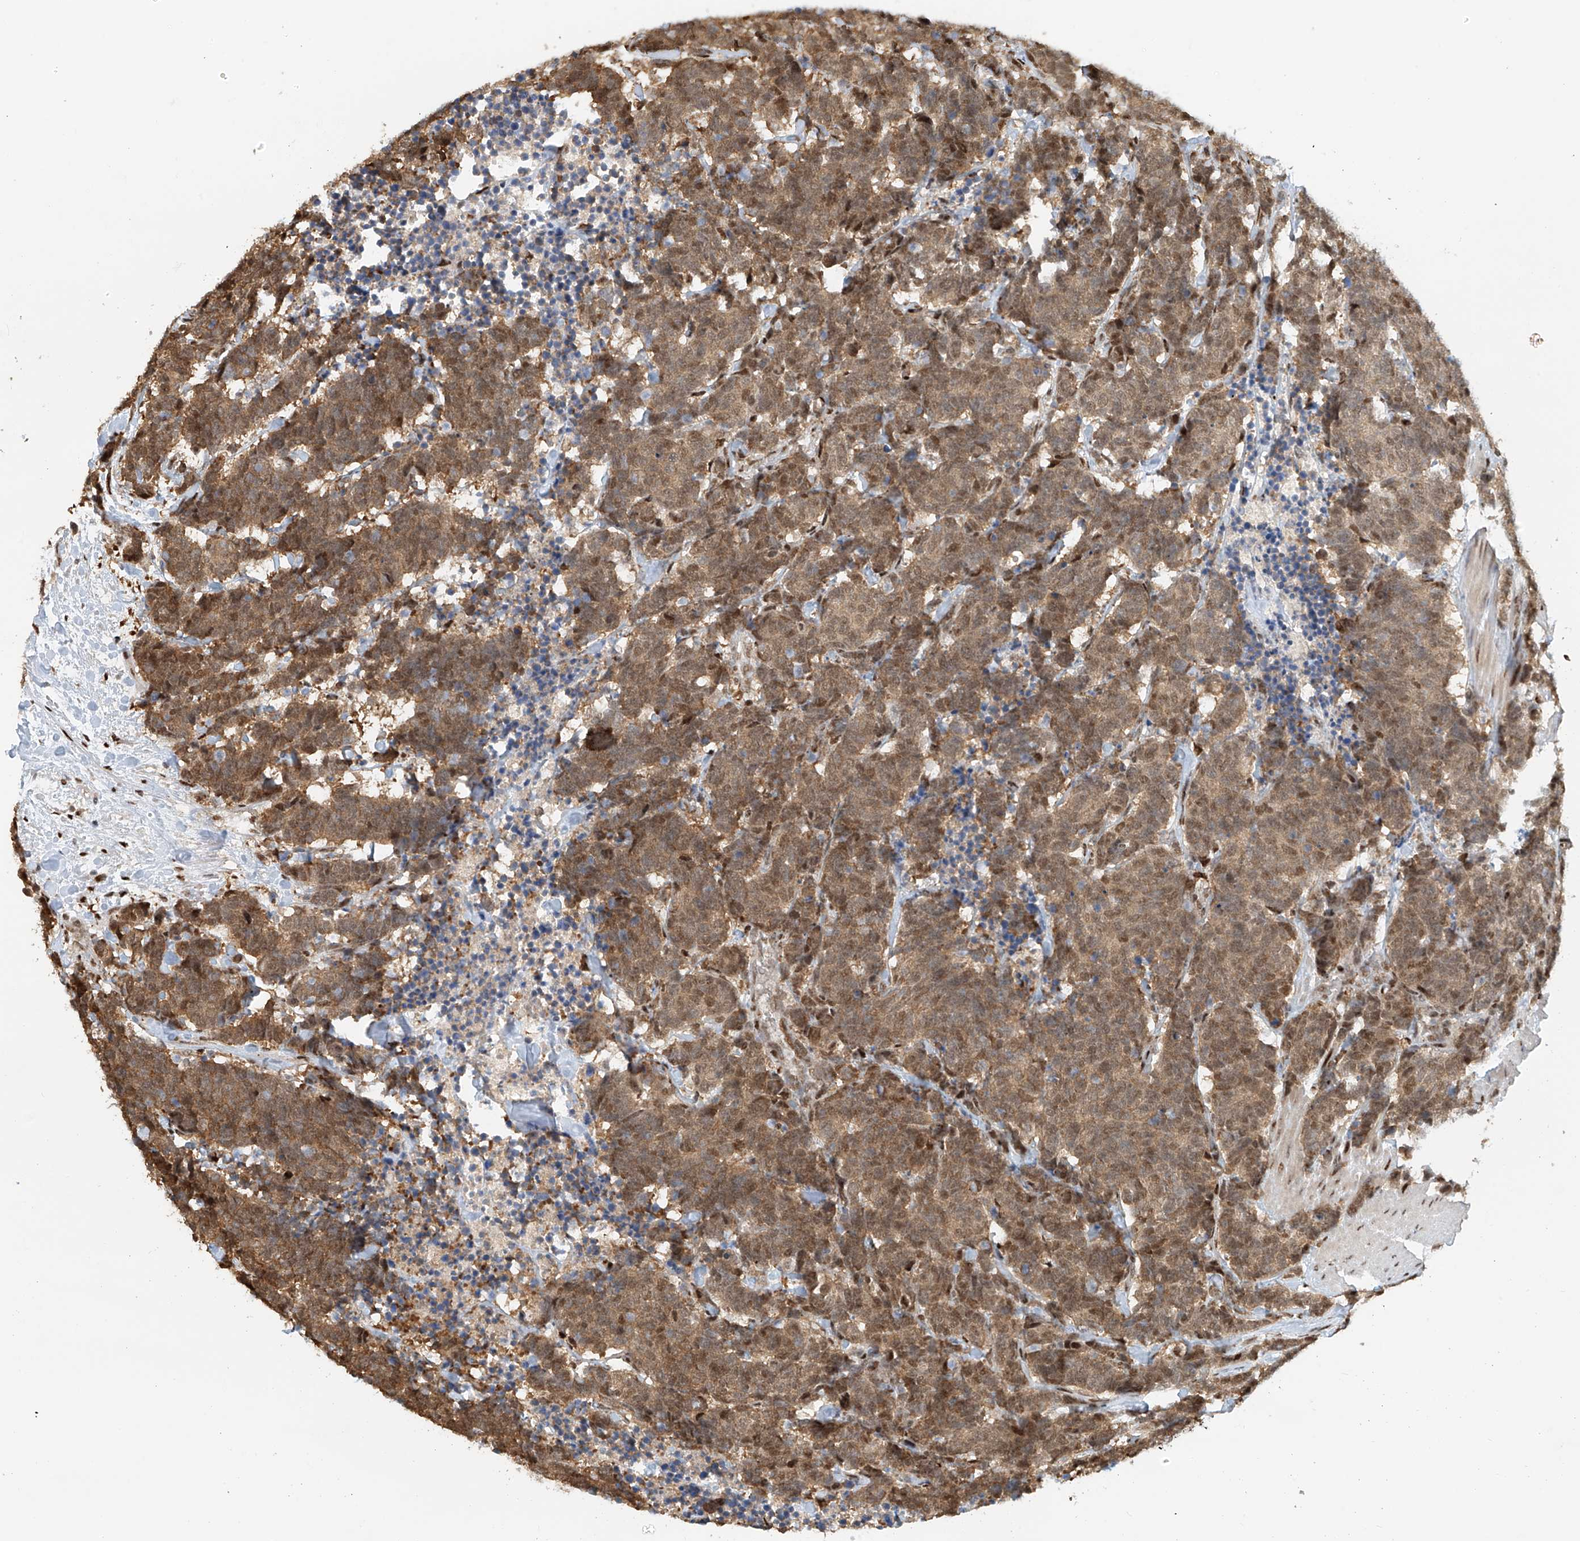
{"staining": {"intensity": "moderate", "quantity": ">75%", "location": "cytoplasmic/membranous,nuclear"}, "tissue": "carcinoid", "cell_type": "Tumor cells", "image_type": "cancer", "snomed": [{"axis": "morphology", "description": "Carcinoma, NOS"}, {"axis": "morphology", "description": "Carcinoid, malignant, NOS"}, {"axis": "topography", "description": "Urinary bladder"}], "caption": "Immunohistochemistry (IHC) of human carcinoid demonstrates medium levels of moderate cytoplasmic/membranous and nuclear staining in about >75% of tumor cells.", "gene": "ZNF514", "patient": {"sex": "male", "age": 57}}